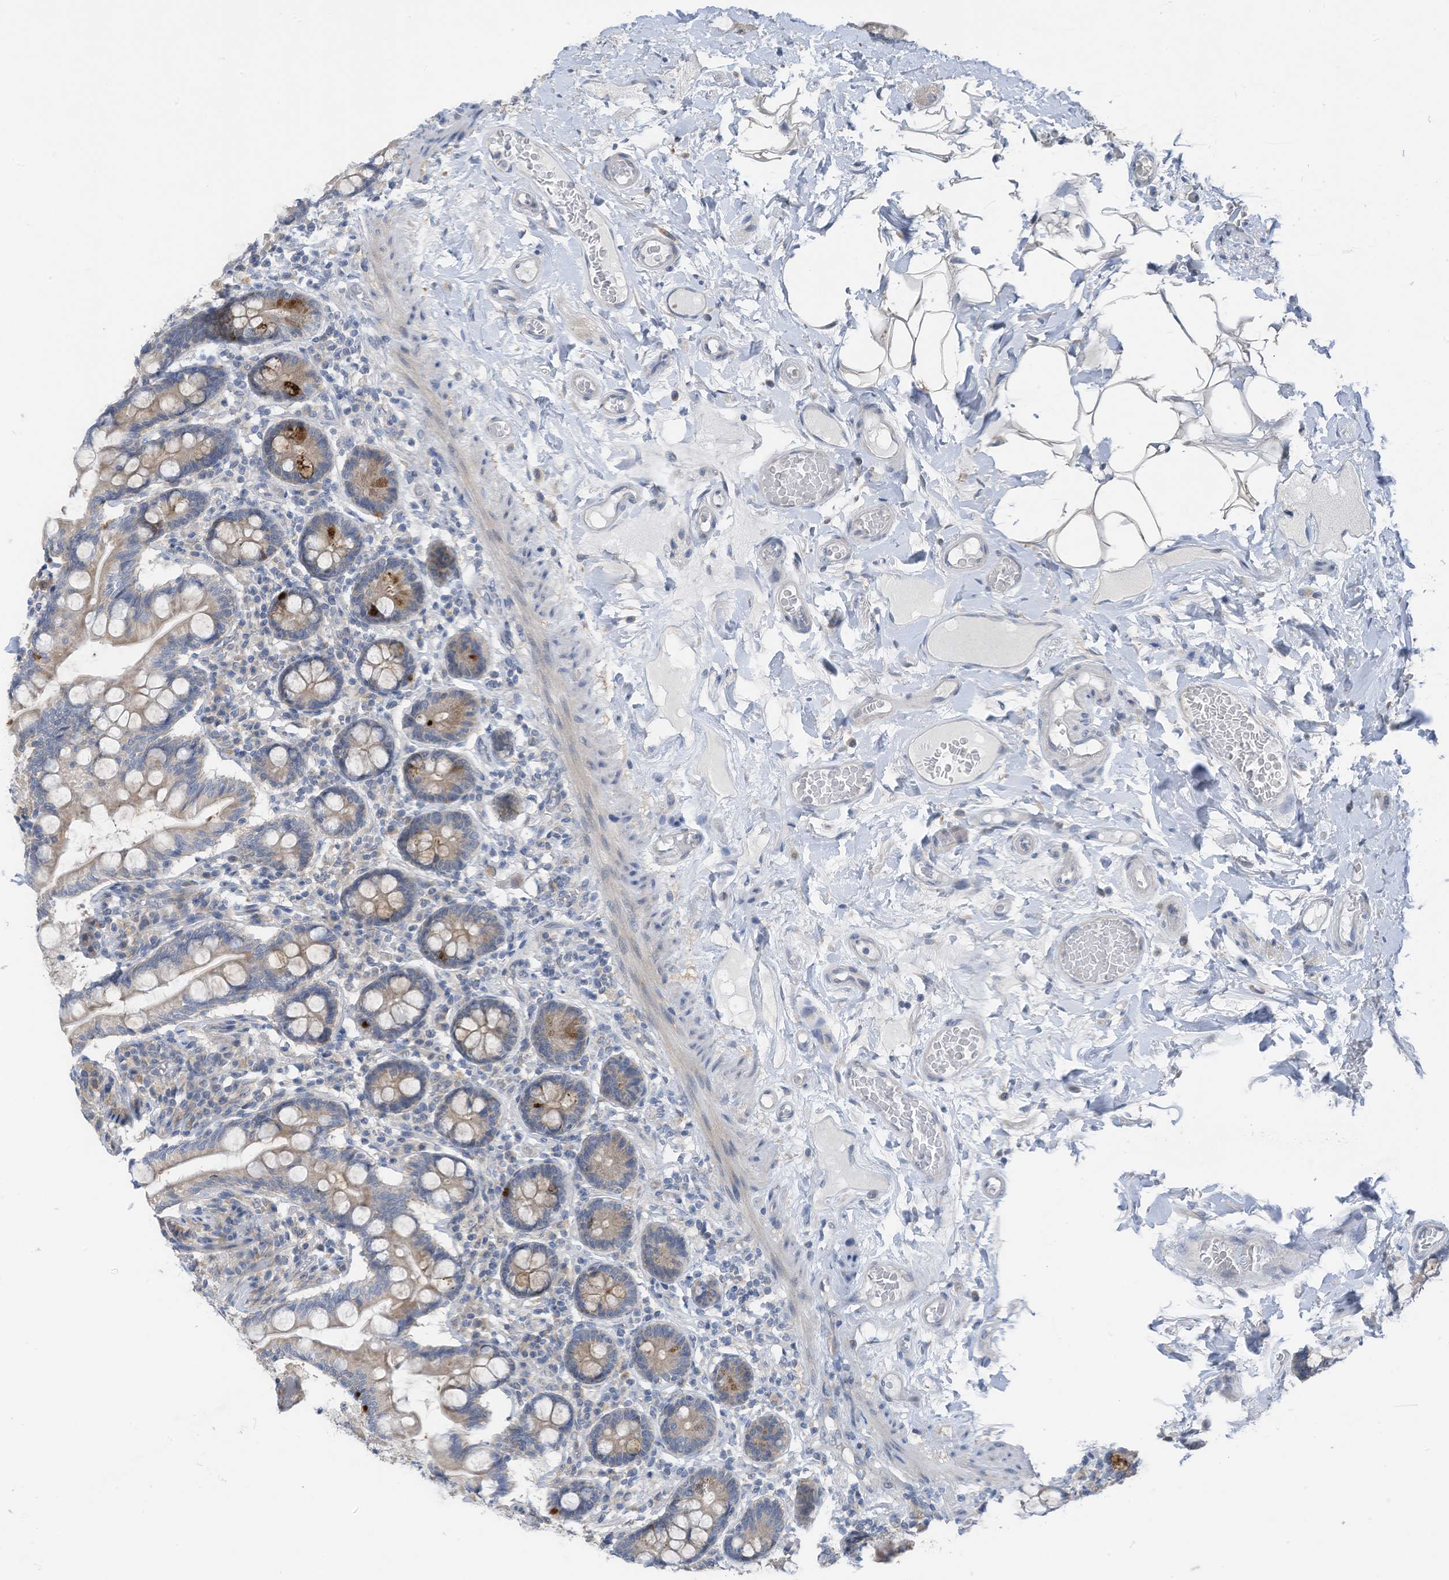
{"staining": {"intensity": "strong", "quantity": "<25%", "location": "cytoplasmic/membranous"}, "tissue": "small intestine", "cell_type": "Glandular cells", "image_type": "normal", "snomed": [{"axis": "morphology", "description": "Normal tissue, NOS"}, {"axis": "topography", "description": "Small intestine"}], "caption": "High-magnification brightfield microscopy of unremarkable small intestine stained with DAB (3,3'-diaminobenzidine) (brown) and counterstained with hematoxylin (blue). glandular cells exhibit strong cytoplasmic/membranous positivity is present in approximately<25% of cells. Ihc stains the protein of interest in brown and the nuclei are stained blue.", "gene": "LDAH", "patient": {"sex": "female", "age": 64}}